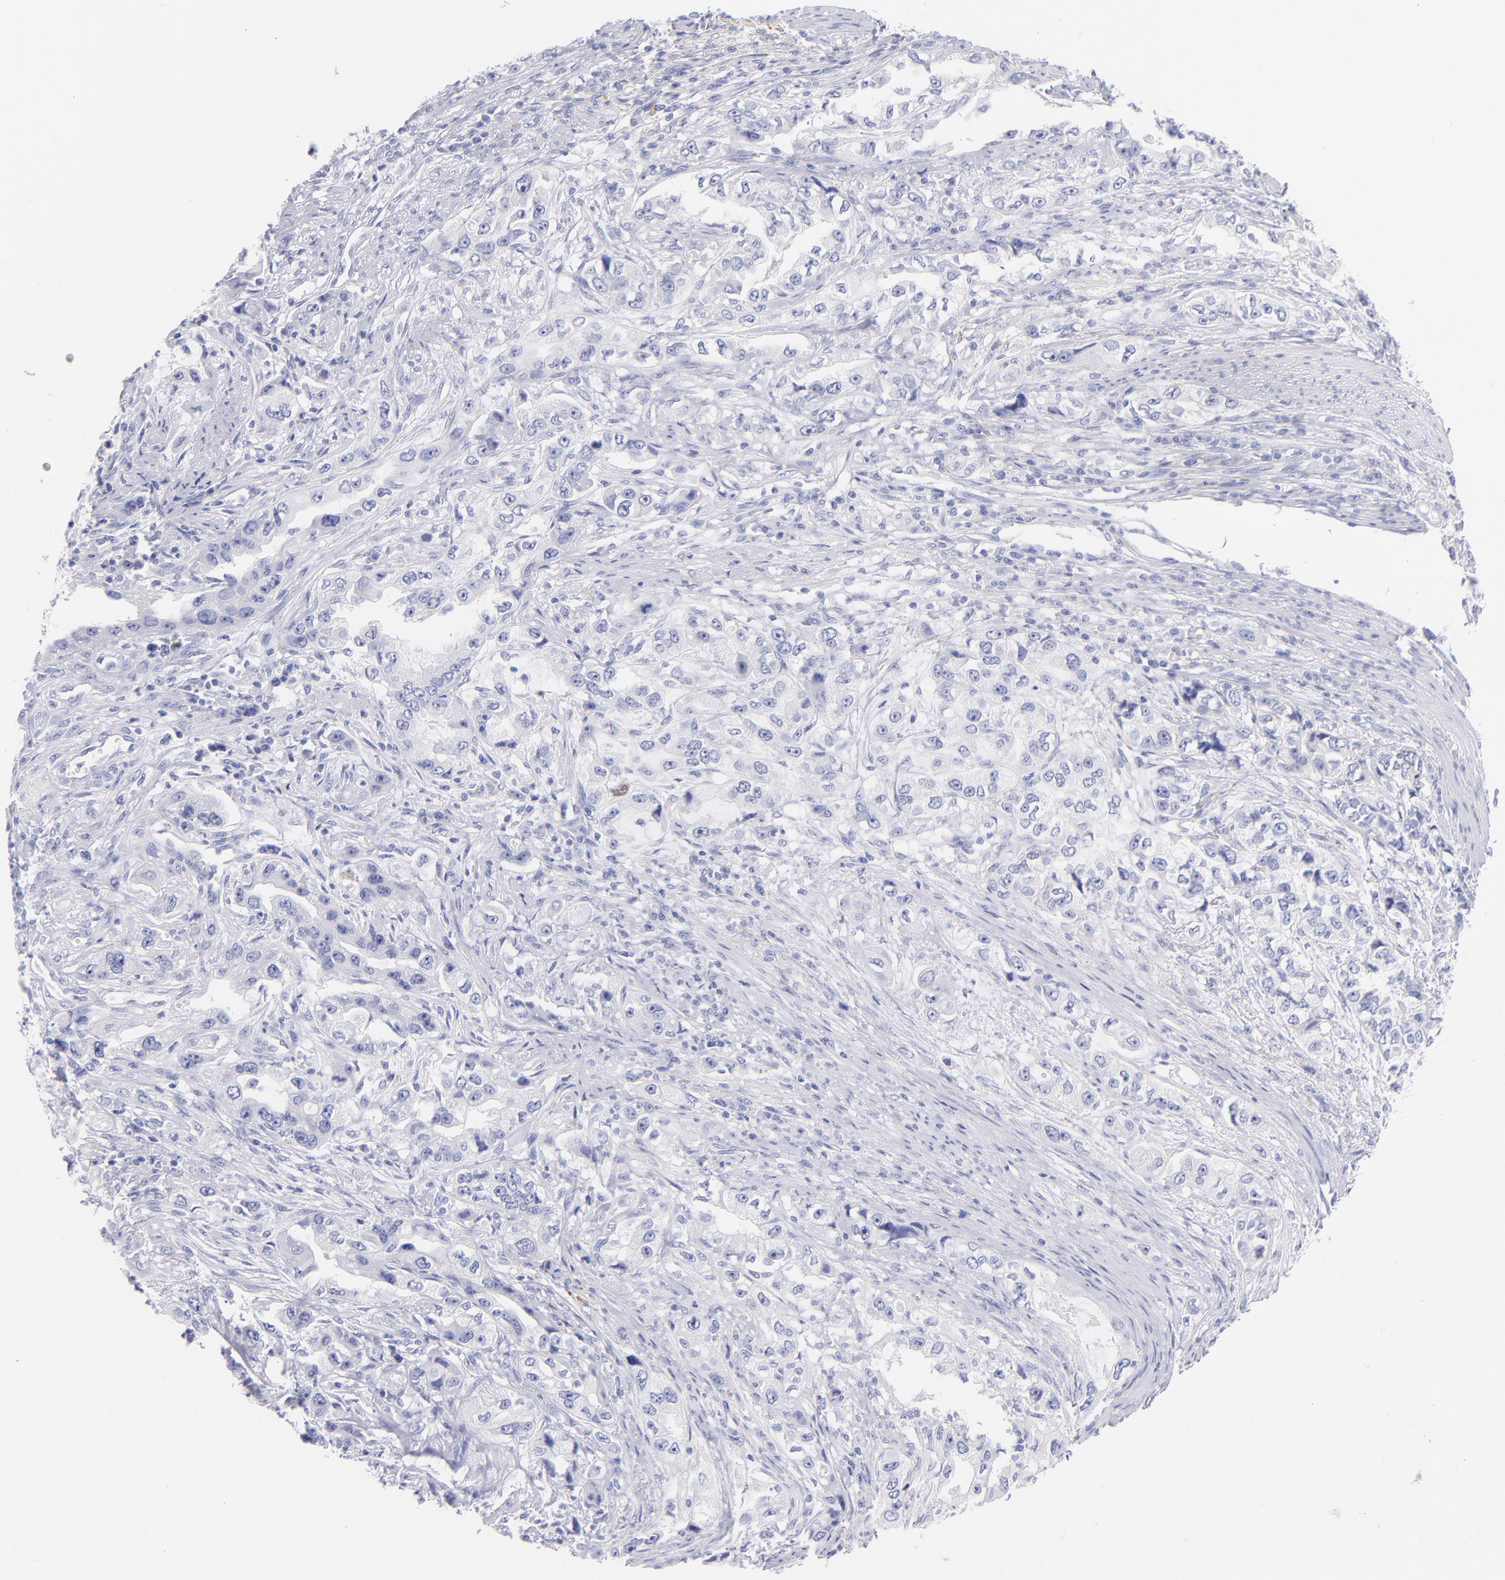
{"staining": {"intensity": "negative", "quantity": "none", "location": "none"}, "tissue": "stomach cancer", "cell_type": "Tumor cells", "image_type": "cancer", "snomed": [{"axis": "morphology", "description": "Adenocarcinoma, NOS"}, {"axis": "topography", "description": "Stomach, lower"}], "caption": "Immunohistochemistry micrograph of adenocarcinoma (stomach) stained for a protein (brown), which reveals no staining in tumor cells.", "gene": "SCGN", "patient": {"sex": "female", "age": 93}}